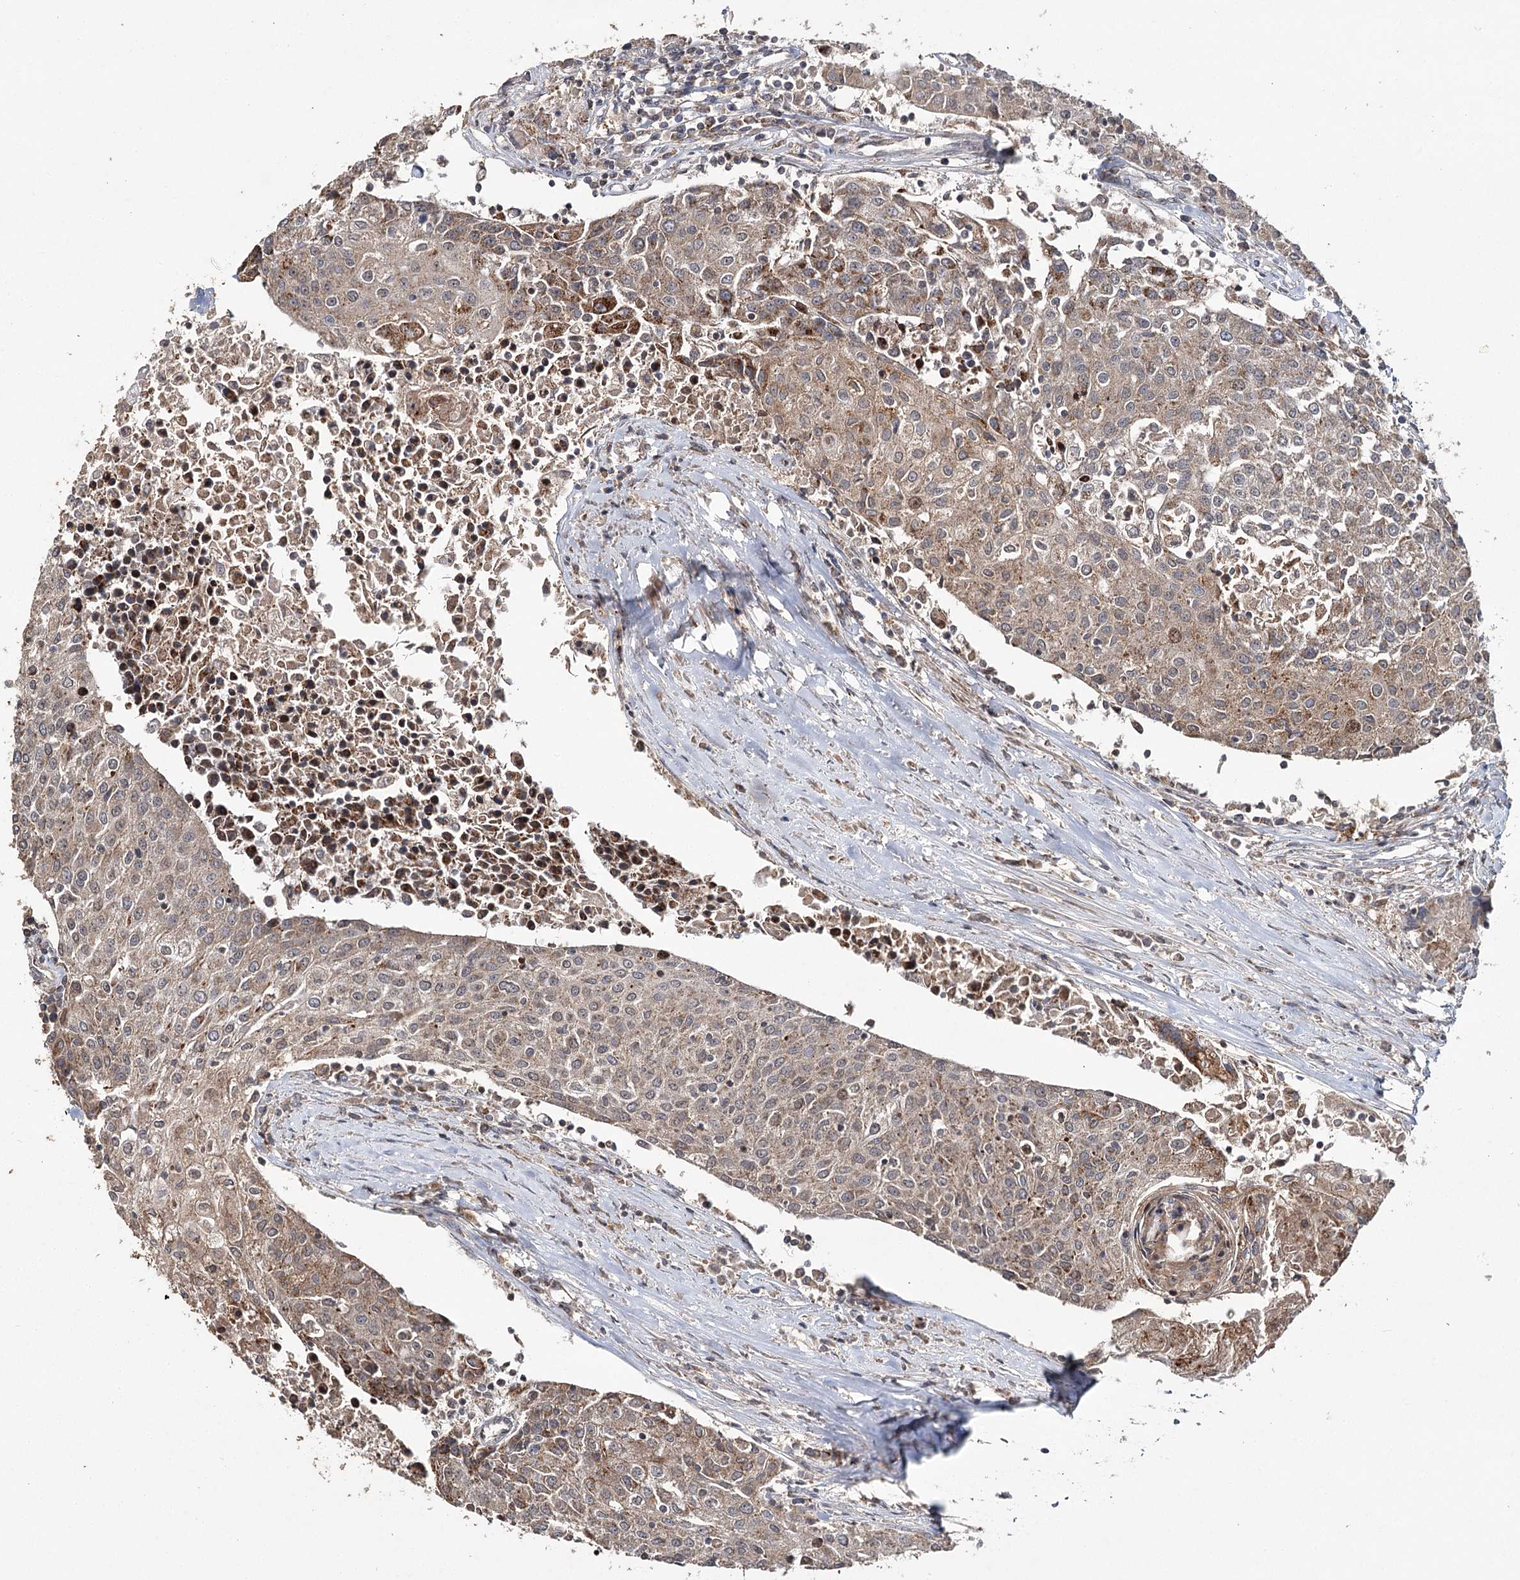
{"staining": {"intensity": "weak", "quantity": ">75%", "location": "cytoplasmic/membranous"}, "tissue": "urothelial cancer", "cell_type": "Tumor cells", "image_type": "cancer", "snomed": [{"axis": "morphology", "description": "Urothelial carcinoma, High grade"}, {"axis": "topography", "description": "Urinary bladder"}], "caption": "High-grade urothelial carcinoma was stained to show a protein in brown. There is low levels of weak cytoplasmic/membranous positivity in about >75% of tumor cells.", "gene": "ZNRF3", "patient": {"sex": "female", "age": 85}}